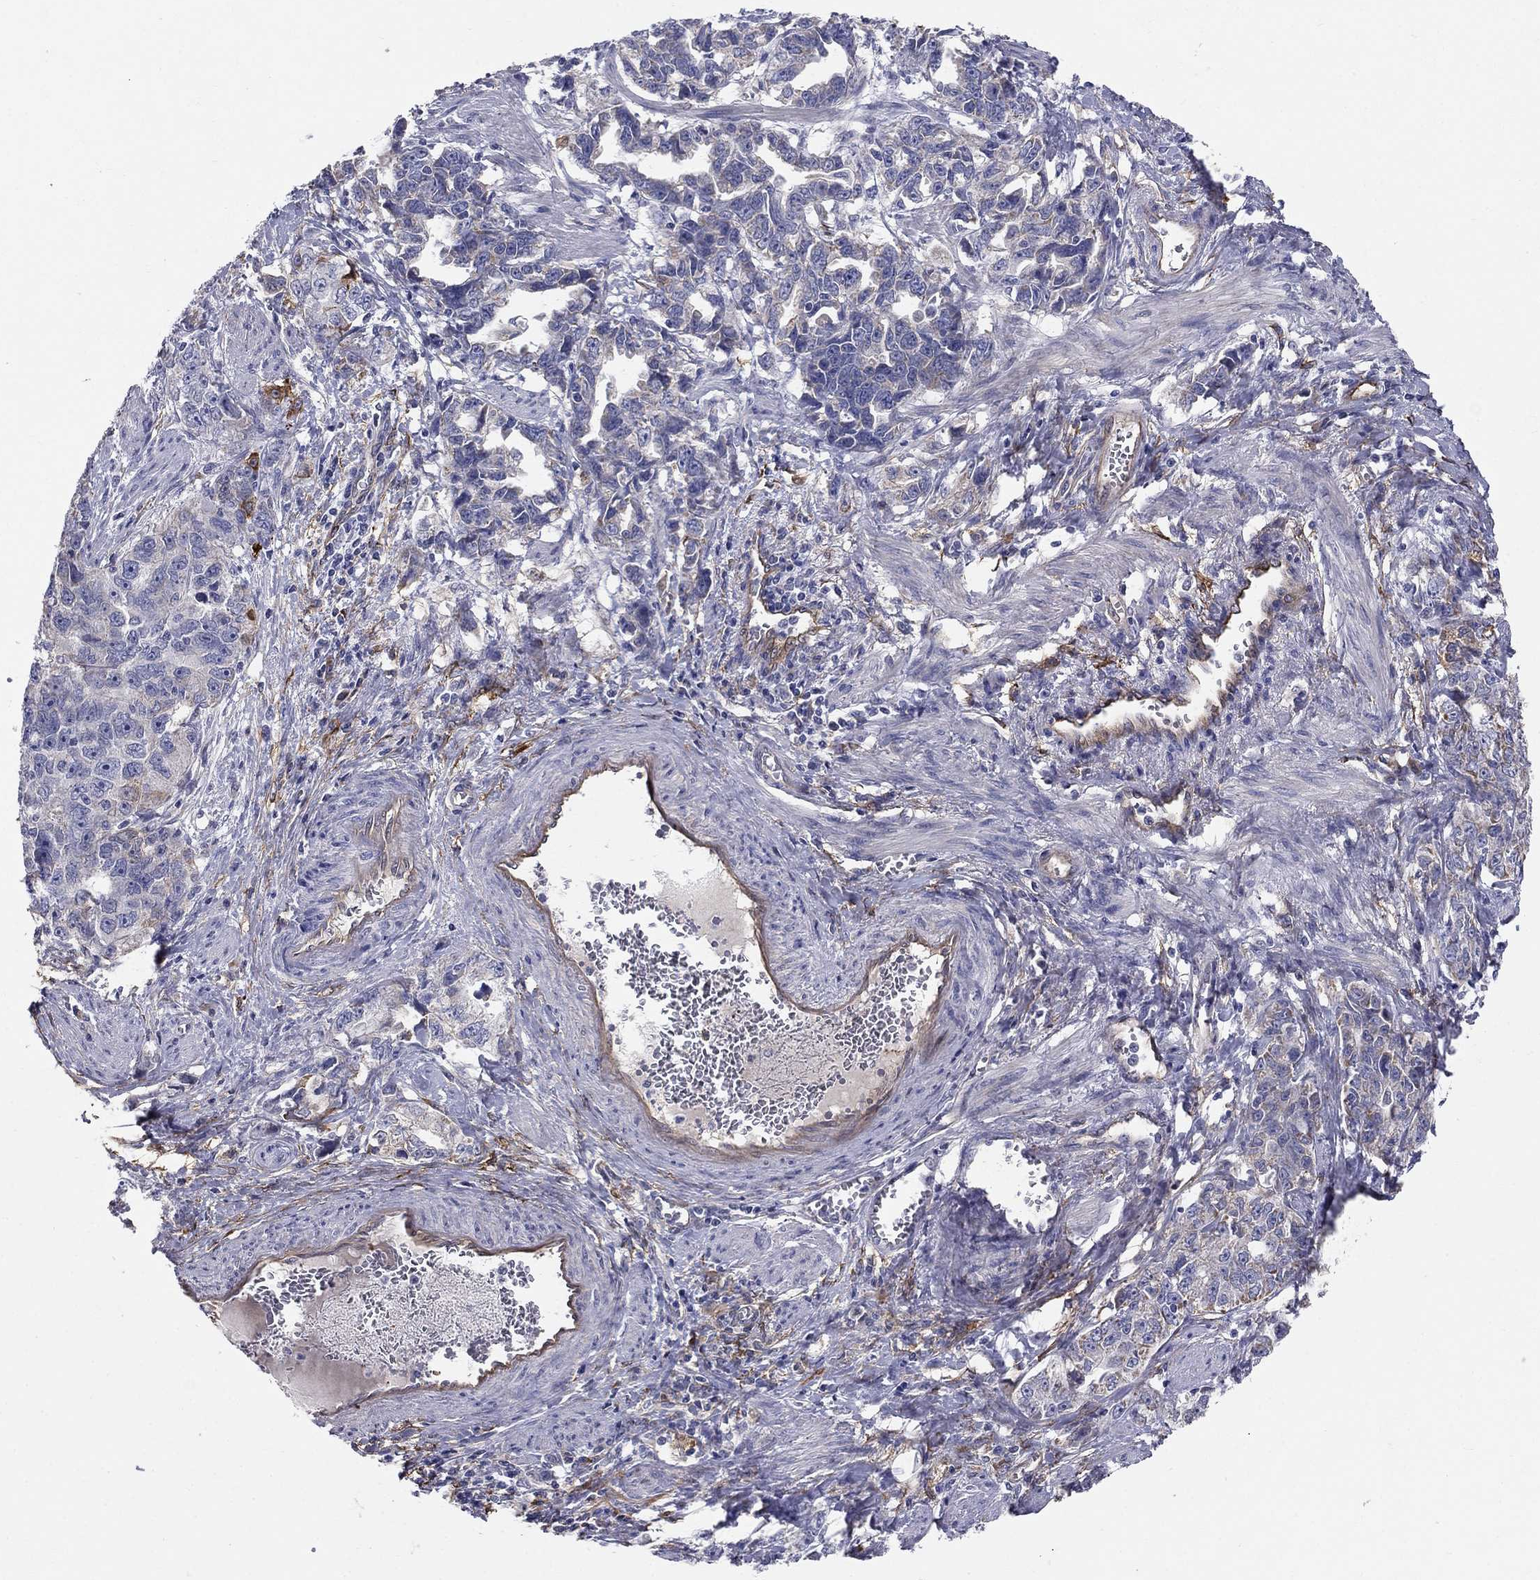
{"staining": {"intensity": "negative", "quantity": "none", "location": "none"}, "tissue": "ovarian cancer", "cell_type": "Tumor cells", "image_type": "cancer", "snomed": [{"axis": "morphology", "description": "Cystadenocarcinoma, serous, NOS"}, {"axis": "topography", "description": "Ovary"}], "caption": "This is an immunohistochemistry histopathology image of human ovarian cancer (serous cystadenocarcinoma). There is no positivity in tumor cells.", "gene": "EMP2", "patient": {"sex": "female", "age": 51}}